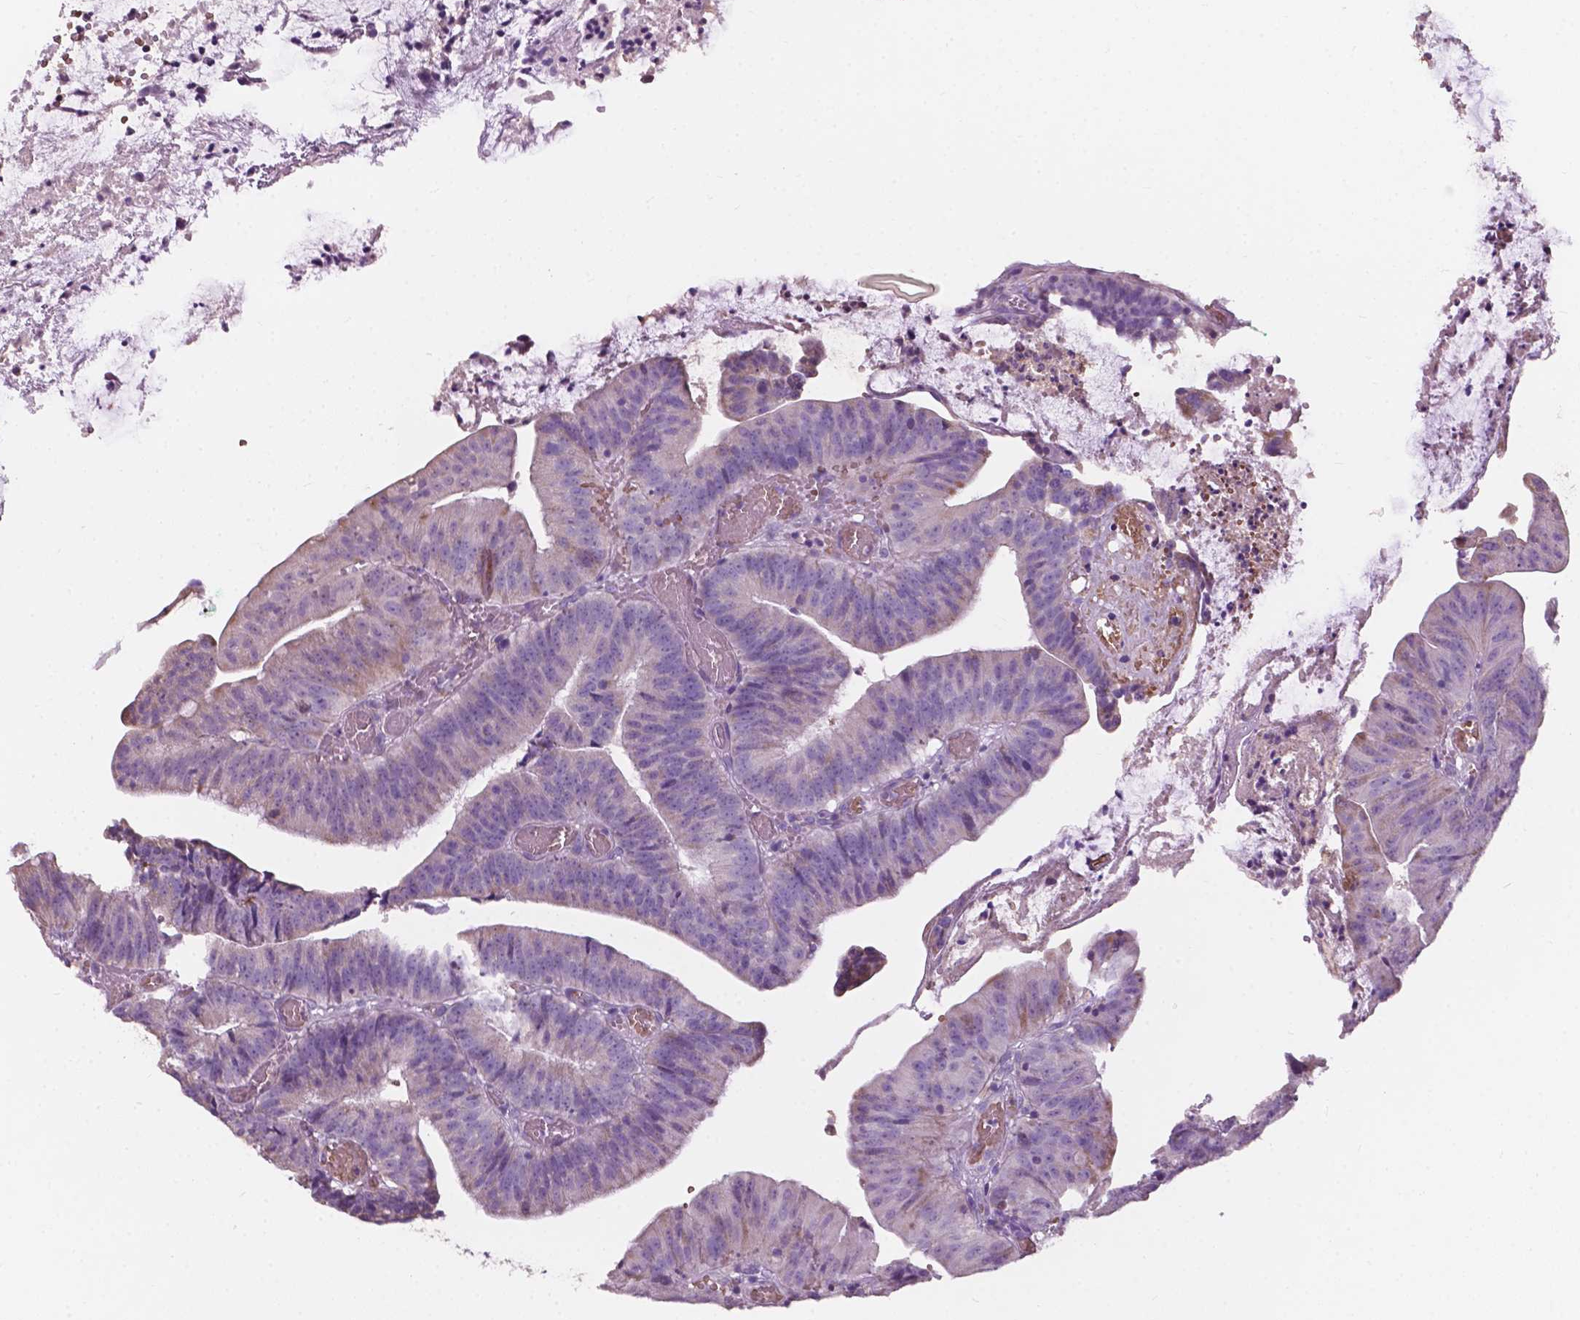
{"staining": {"intensity": "negative", "quantity": "none", "location": "none"}, "tissue": "colorectal cancer", "cell_type": "Tumor cells", "image_type": "cancer", "snomed": [{"axis": "morphology", "description": "Adenocarcinoma, NOS"}, {"axis": "topography", "description": "Colon"}], "caption": "This micrograph is of colorectal cancer (adenocarcinoma) stained with immunohistochemistry (IHC) to label a protein in brown with the nuclei are counter-stained blue. There is no positivity in tumor cells. The staining was performed using DAB to visualize the protein expression in brown, while the nuclei were stained in blue with hematoxylin (Magnification: 20x).", "gene": "NDUFS1", "patient": {"sex": "female", "age": 78}}